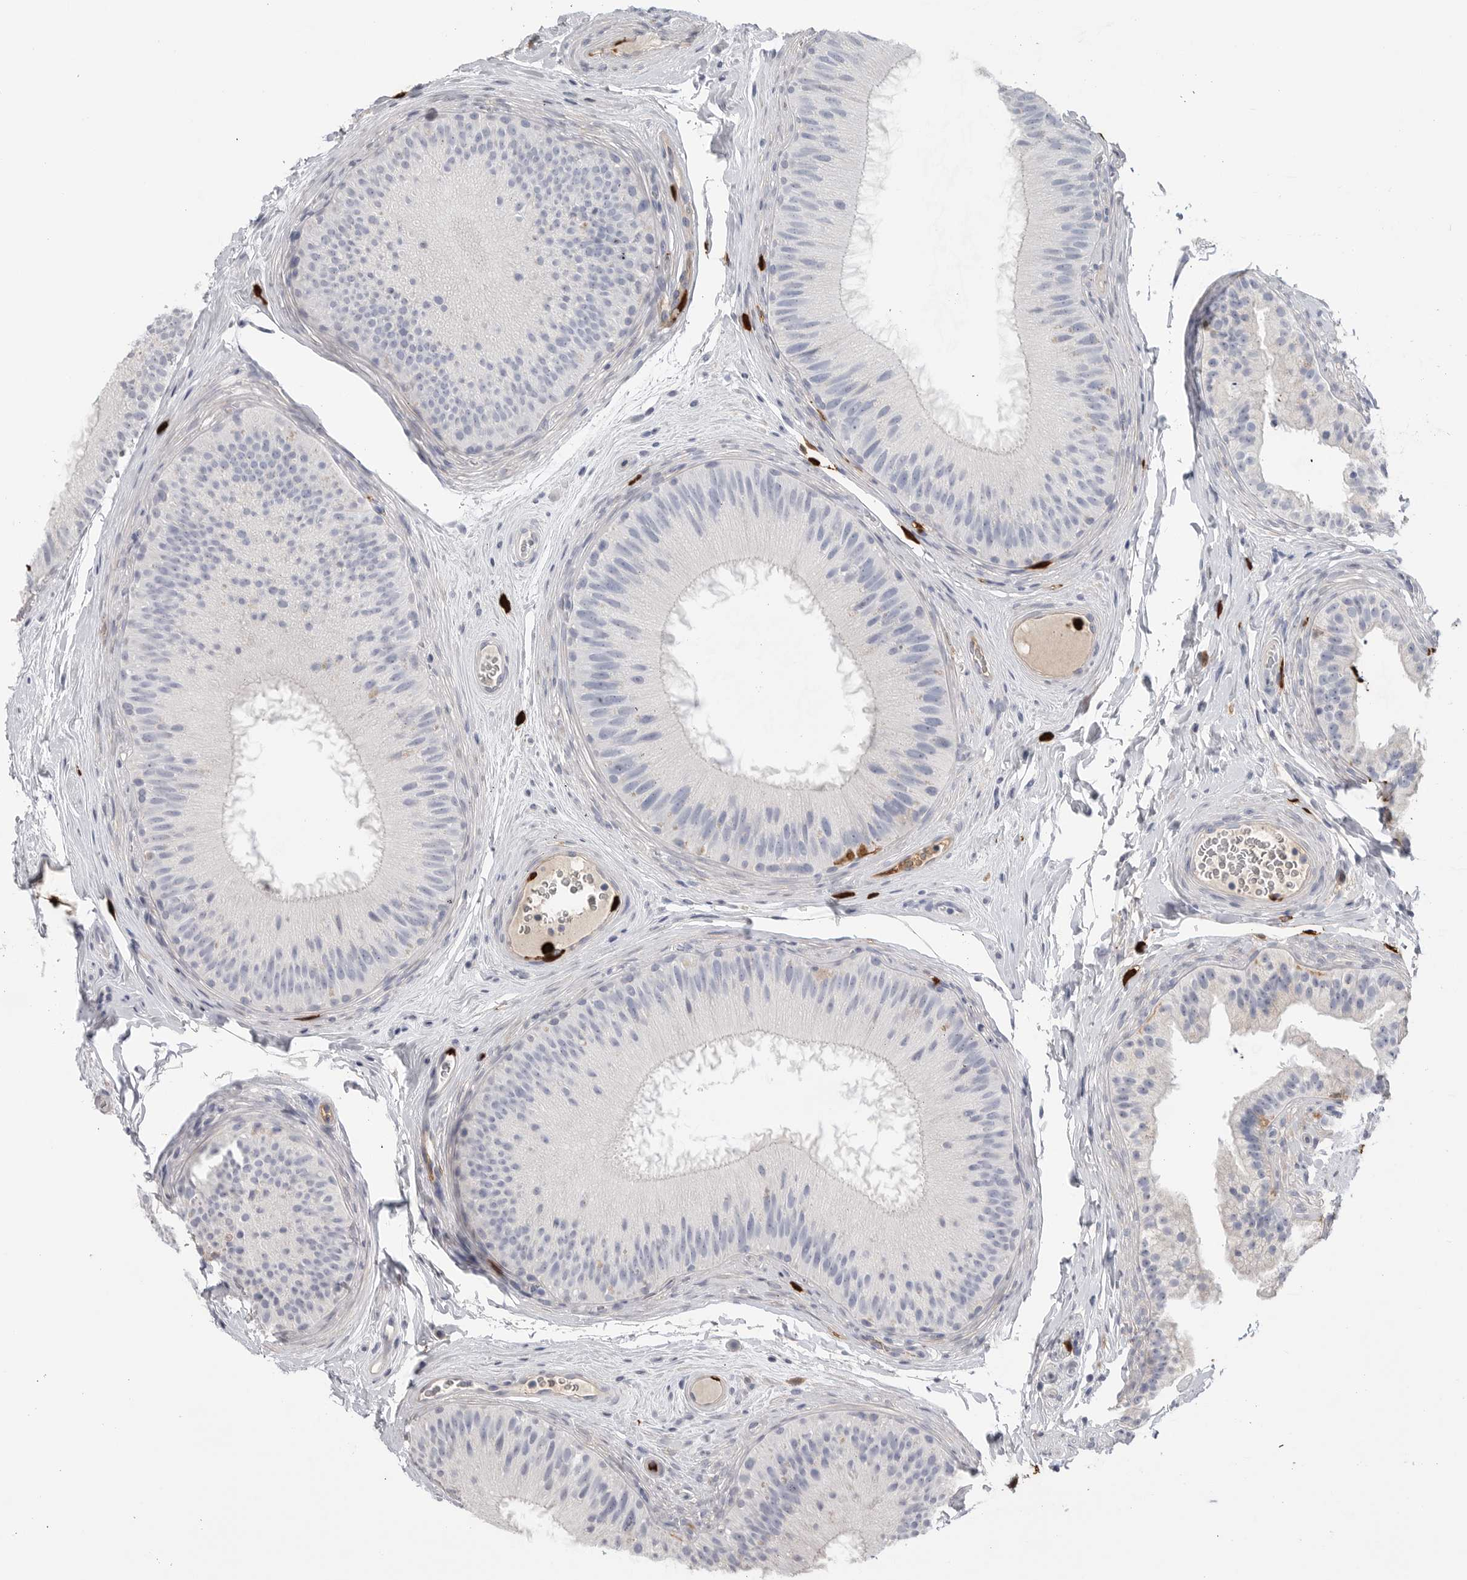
{"staining": {"intensity": "negative", "quantity": "none", "location": "none"}, "tissue": "epididymis", "cell_type": "Glandular cells", "image_type": "normal", "snomed": [{"axis": "morphology", "description": "Normal tissue, NOS"}, {"axis": "topography", "description": "Epididymis"}], "caption": "IHC histopathology image of benign epididymis: human epididymis stained with DAB (3,3'-diaminobenzidine) reveals no significant protein expression in glandular cells. Brightfield microscopy of immunohistochemistry (IHC) stained with DAB (brown) and hematoxylin (blue), captured at high magnification.", "gene": "CYB561D1", "patient": {"sex": "male", "age": 45}}